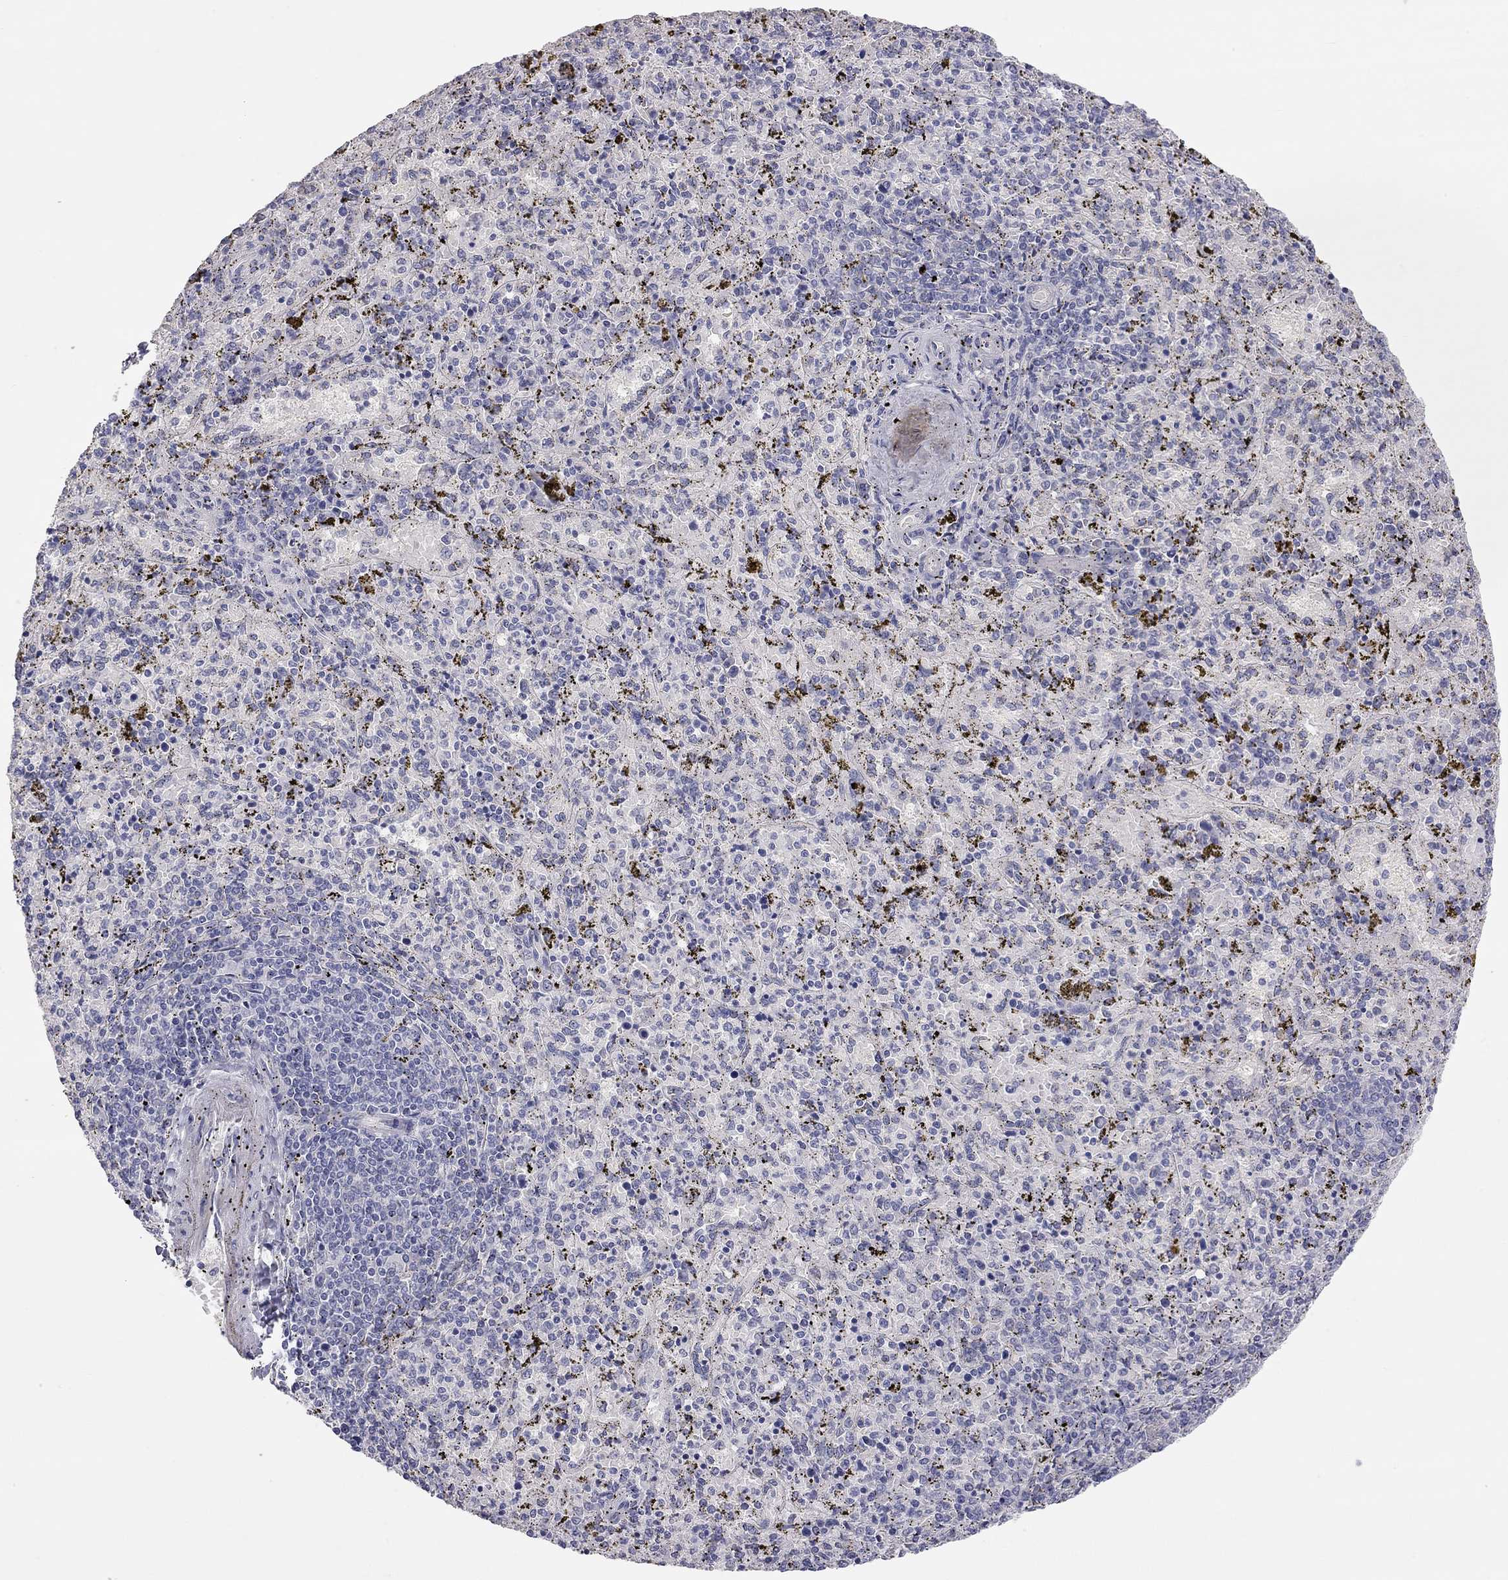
{"staining": {"intensity": "negative", "quantity": "none", "location": "none"}, "tissue": "spleen", "cell_type": "Cells in red pulp", "image_type": "normal", "snomed": [{"axis": "morphology", "description": "Normal tissue, NOS"}, {"axis": "topography", "description": "Spleen"}], "caption": "This is an immunohistochemistry (IHC) micrograph of unremarkable human spleen. There is no staining in cells in red pulp.", "gene": "PAPSS2", "patient": {"sex": "female", "age": 50}}